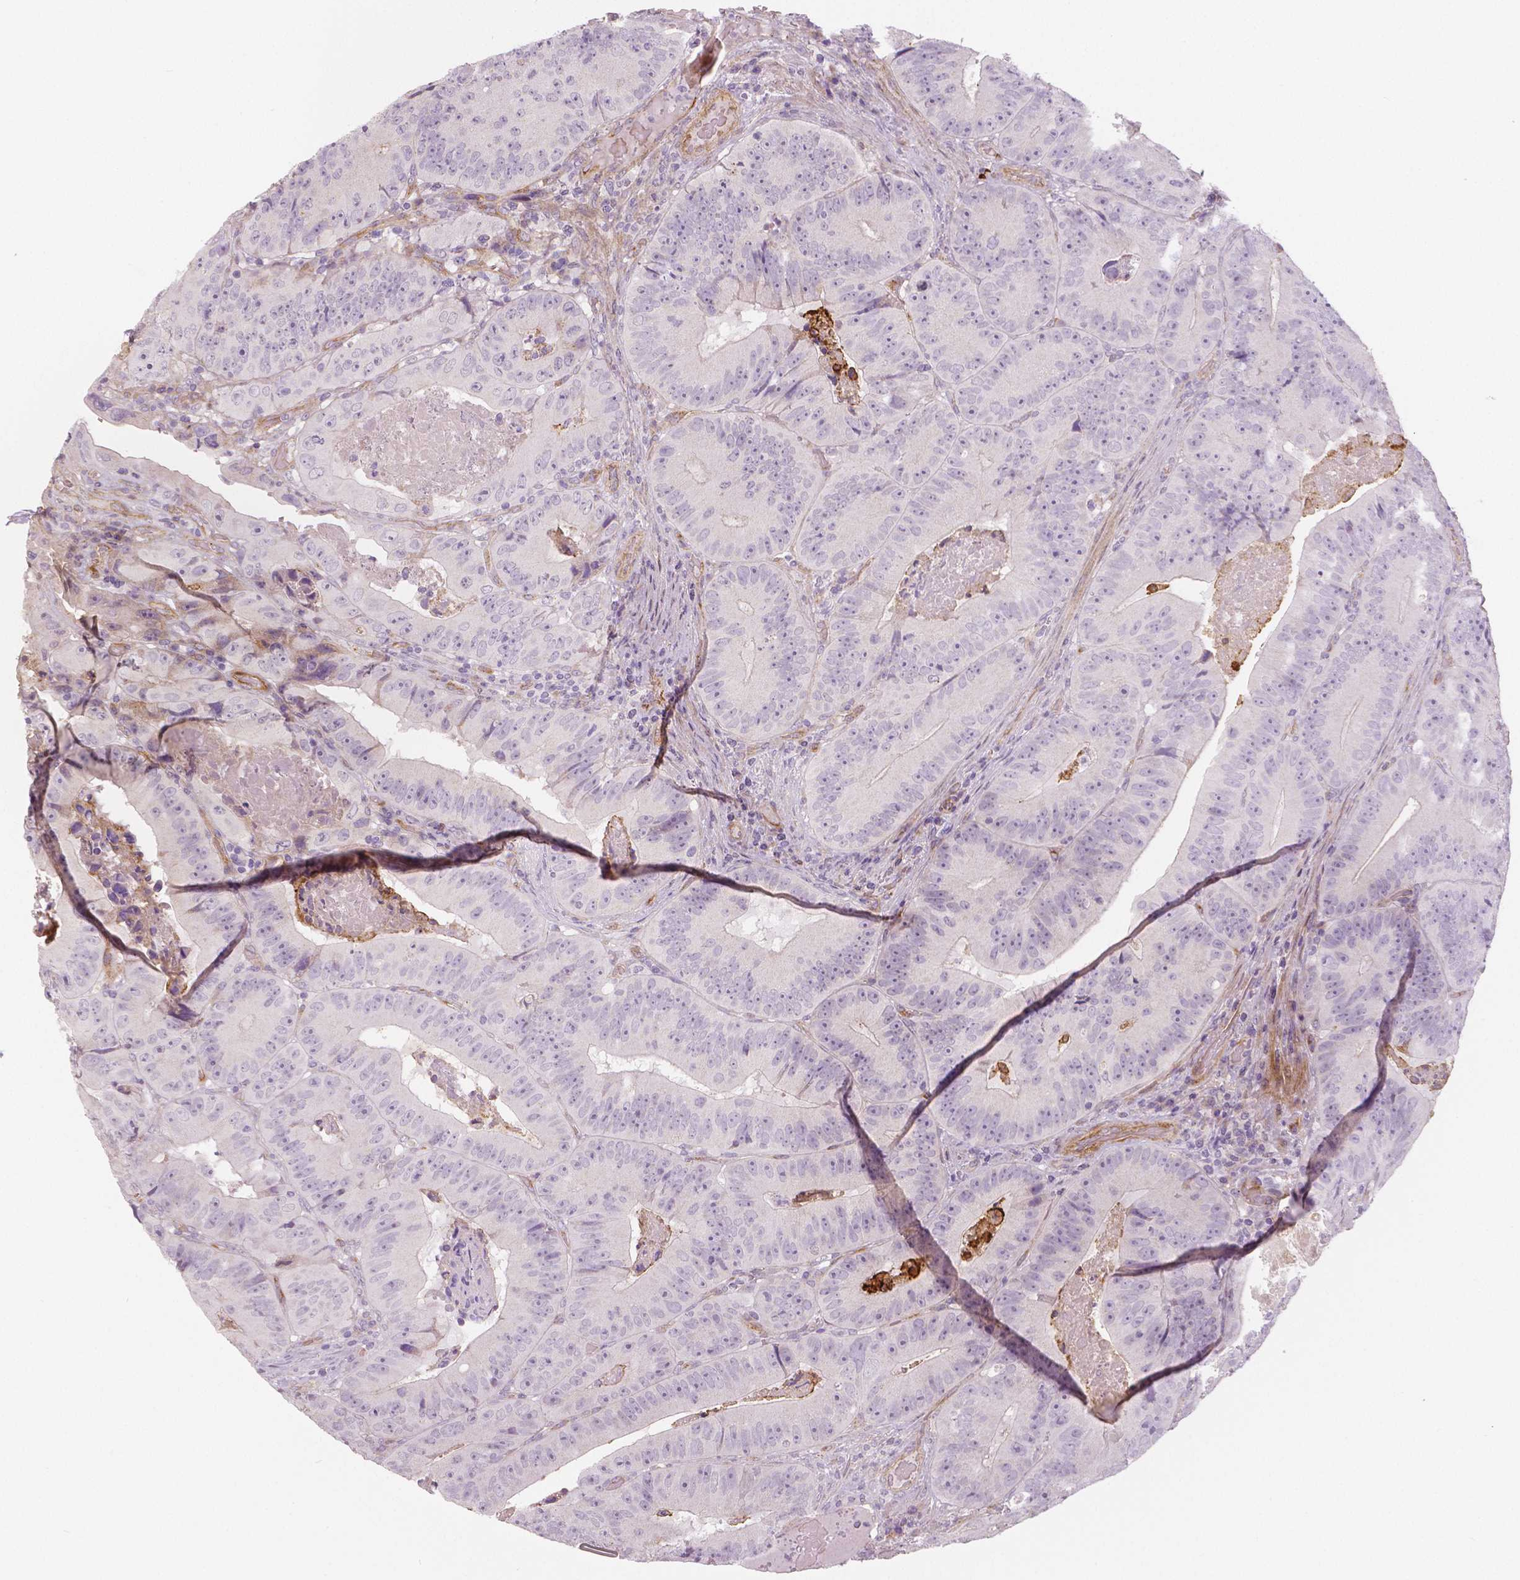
{"staining": {"intensity": "negative", "quantity": "none", "location": "none"}, "tissue": "colorectal cancer", "cell_type": "Tumor cells", "image_type": "cancer", "snomed": [{"axis": "morphology", "description": "Adenocarcinoma, NOS"}, {"axis": "topography", "description": "Colon"}], "caption": "A micrograph of colorectal adenocarcinoma stained for a protein shows no brown staining in tumor cells.", "gene": "FLT1", "patient": {"sex": "female", "age": 86}}